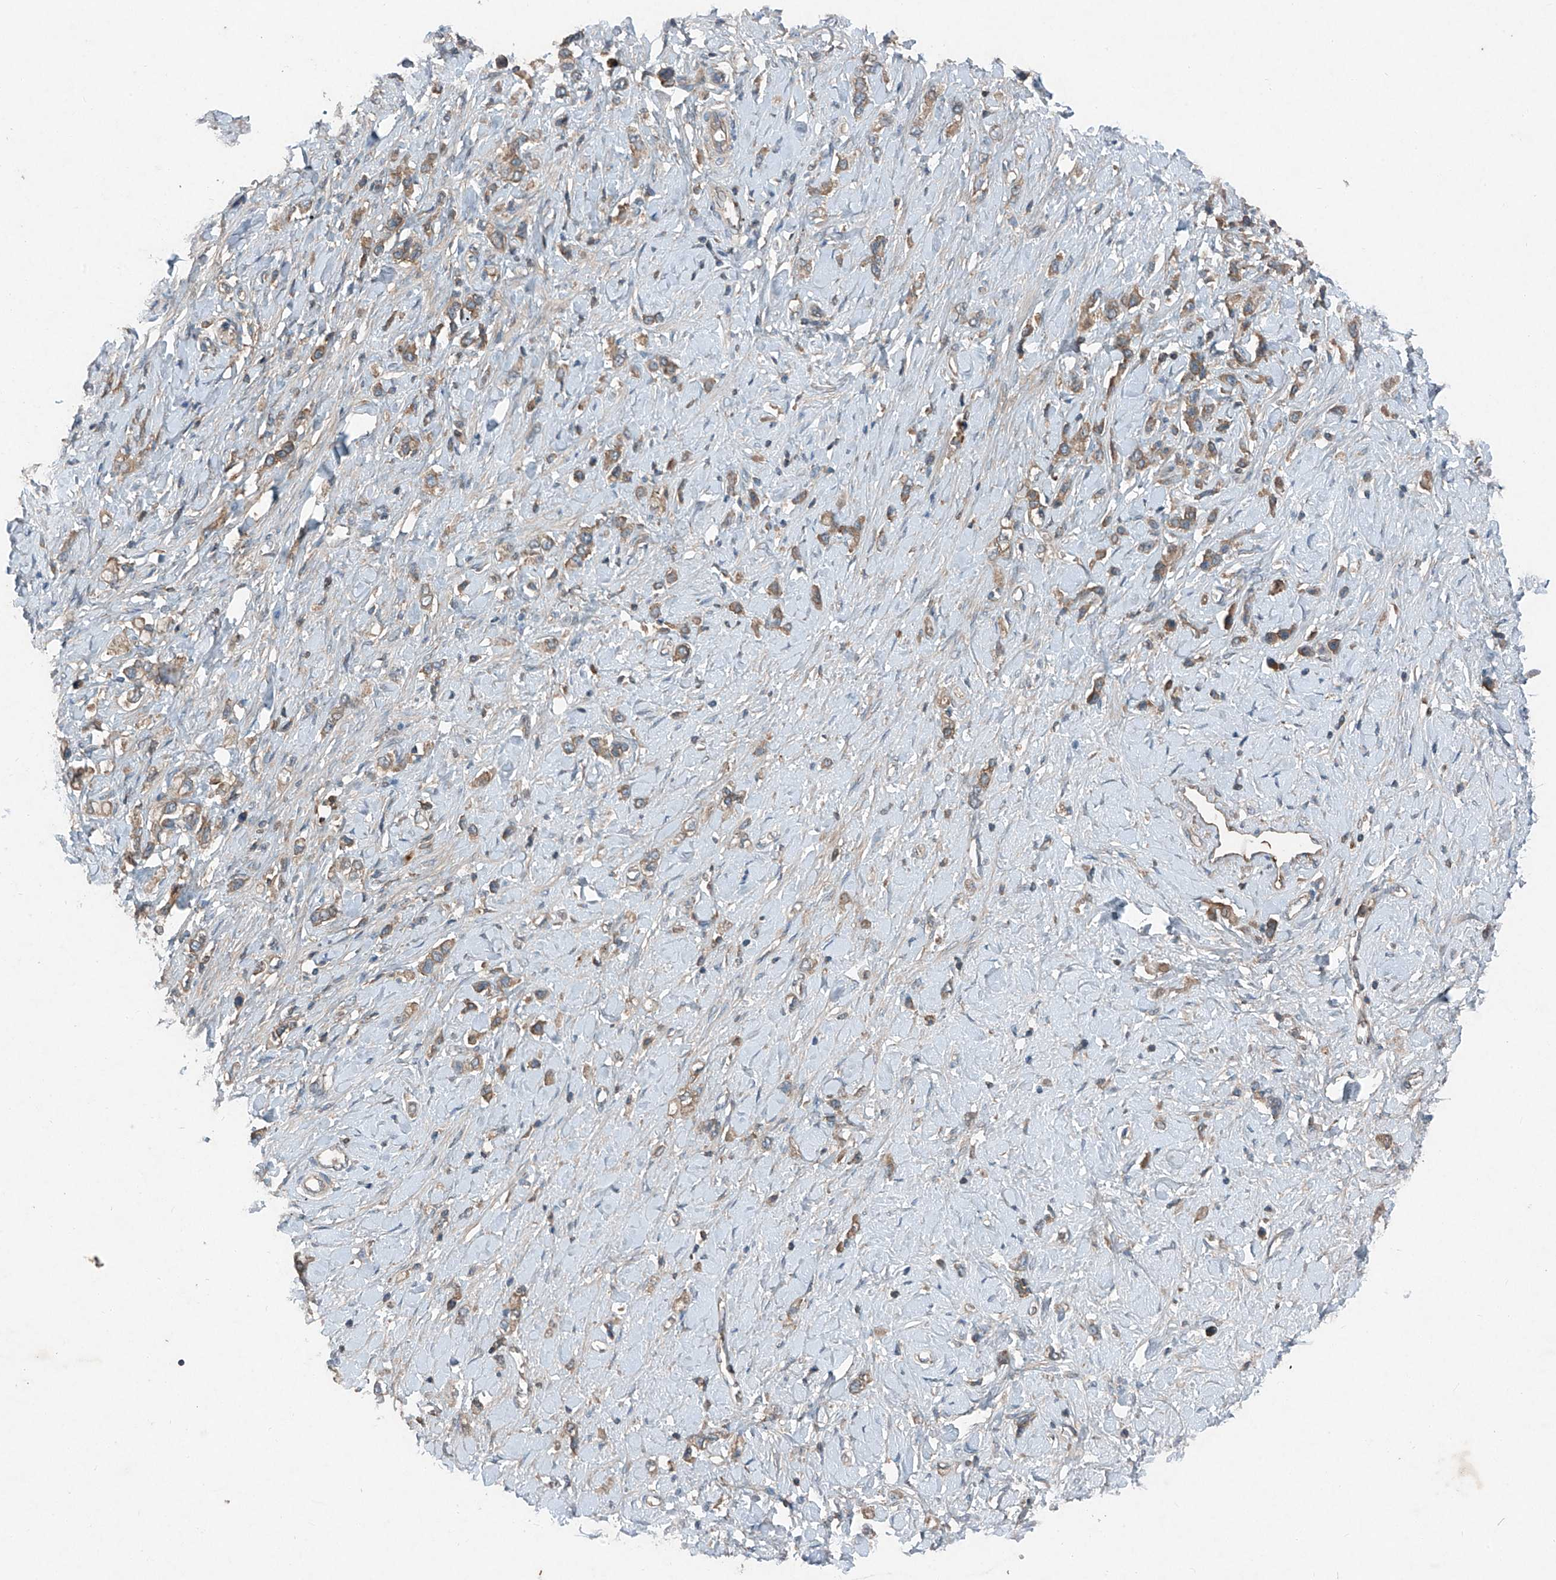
{"staining": {"intensity": "moderate", "quantity": ">75%", "location": "cytoplasmic/membranous"}, "tissue": "stomach cancer", "cell_type": "Tumor cells", "image_type": "cancer", "snomed": [{"axis": "morphology", "description": "Normal tissue, NOS"}, {"axis": "morphology", "description": "Adenocarcinoma, NOS"}, {"axis": "topography", "description": "Stomach, upper"}, {"axis": "topography", "description": "Stomach"}], "caption": "This histopathology image exhibits IHC staining of human stomach cancer, with medium moderate cytoplasmic/membranous expression in approximately >75% of tumor cells.", "gene": "FOXRED2", "patient": {"sex": "female", "age": 65}}